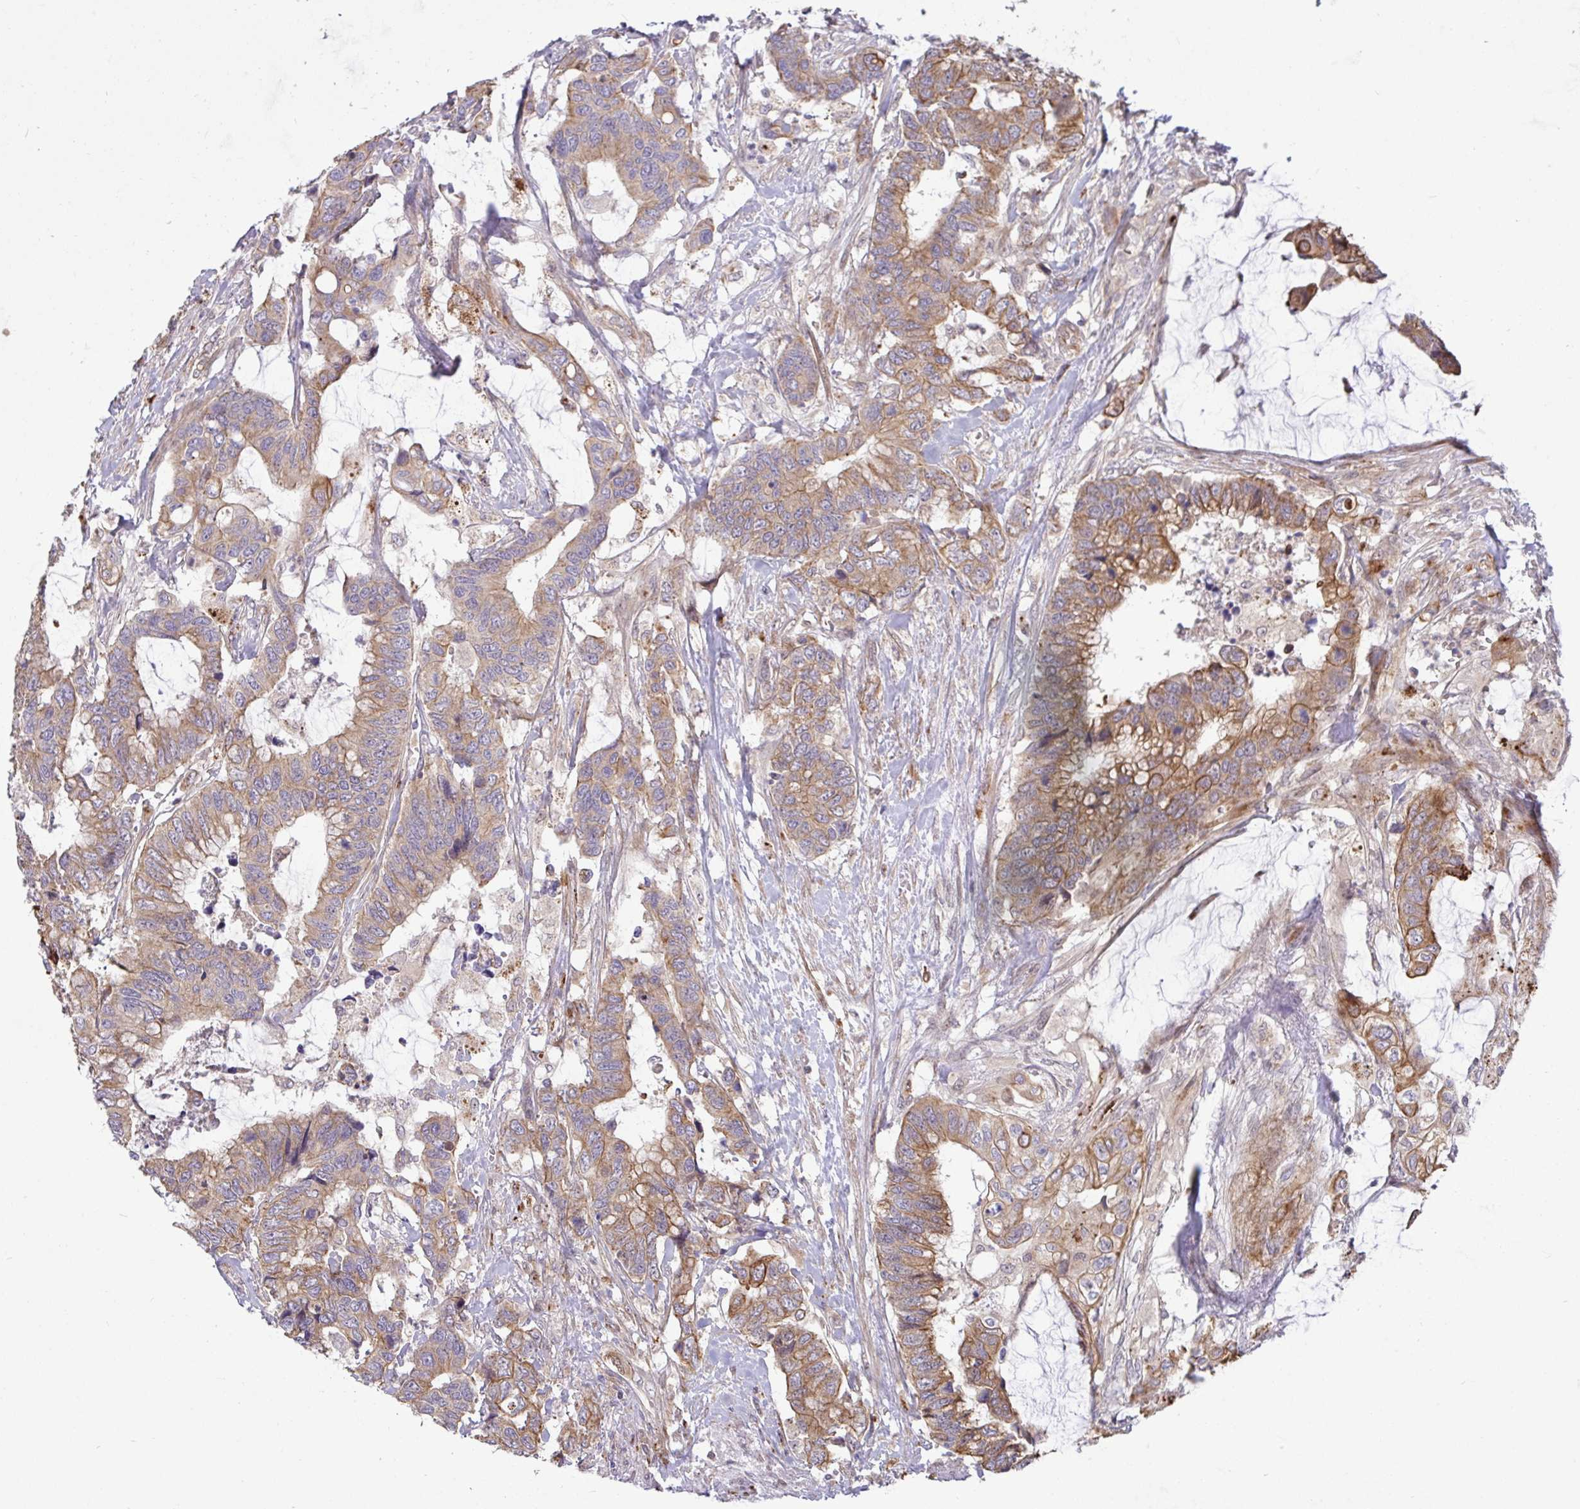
{"staining": {"intensity": "moderate", "quantity": ">75%", "location": "cytoplasmic/membranous"}, "tissue": "colorectal cancer", "cell_type": "Tumor cells", "image_type": "cancer", "snomed": [{"axis": "morphology", "description": "Adenocarcinoma, NOS"}, {"axis": "topography", "description": "Rectum"}], "caption": "About >75% of tumor cells in human colorectal adenocarcinoma show moderate cytoplasmic/membranous protein staining as visualized by brown immunohistochemical staining.", "gene": "TRIM44", "patient": {"sex": "female", "age": 59}}